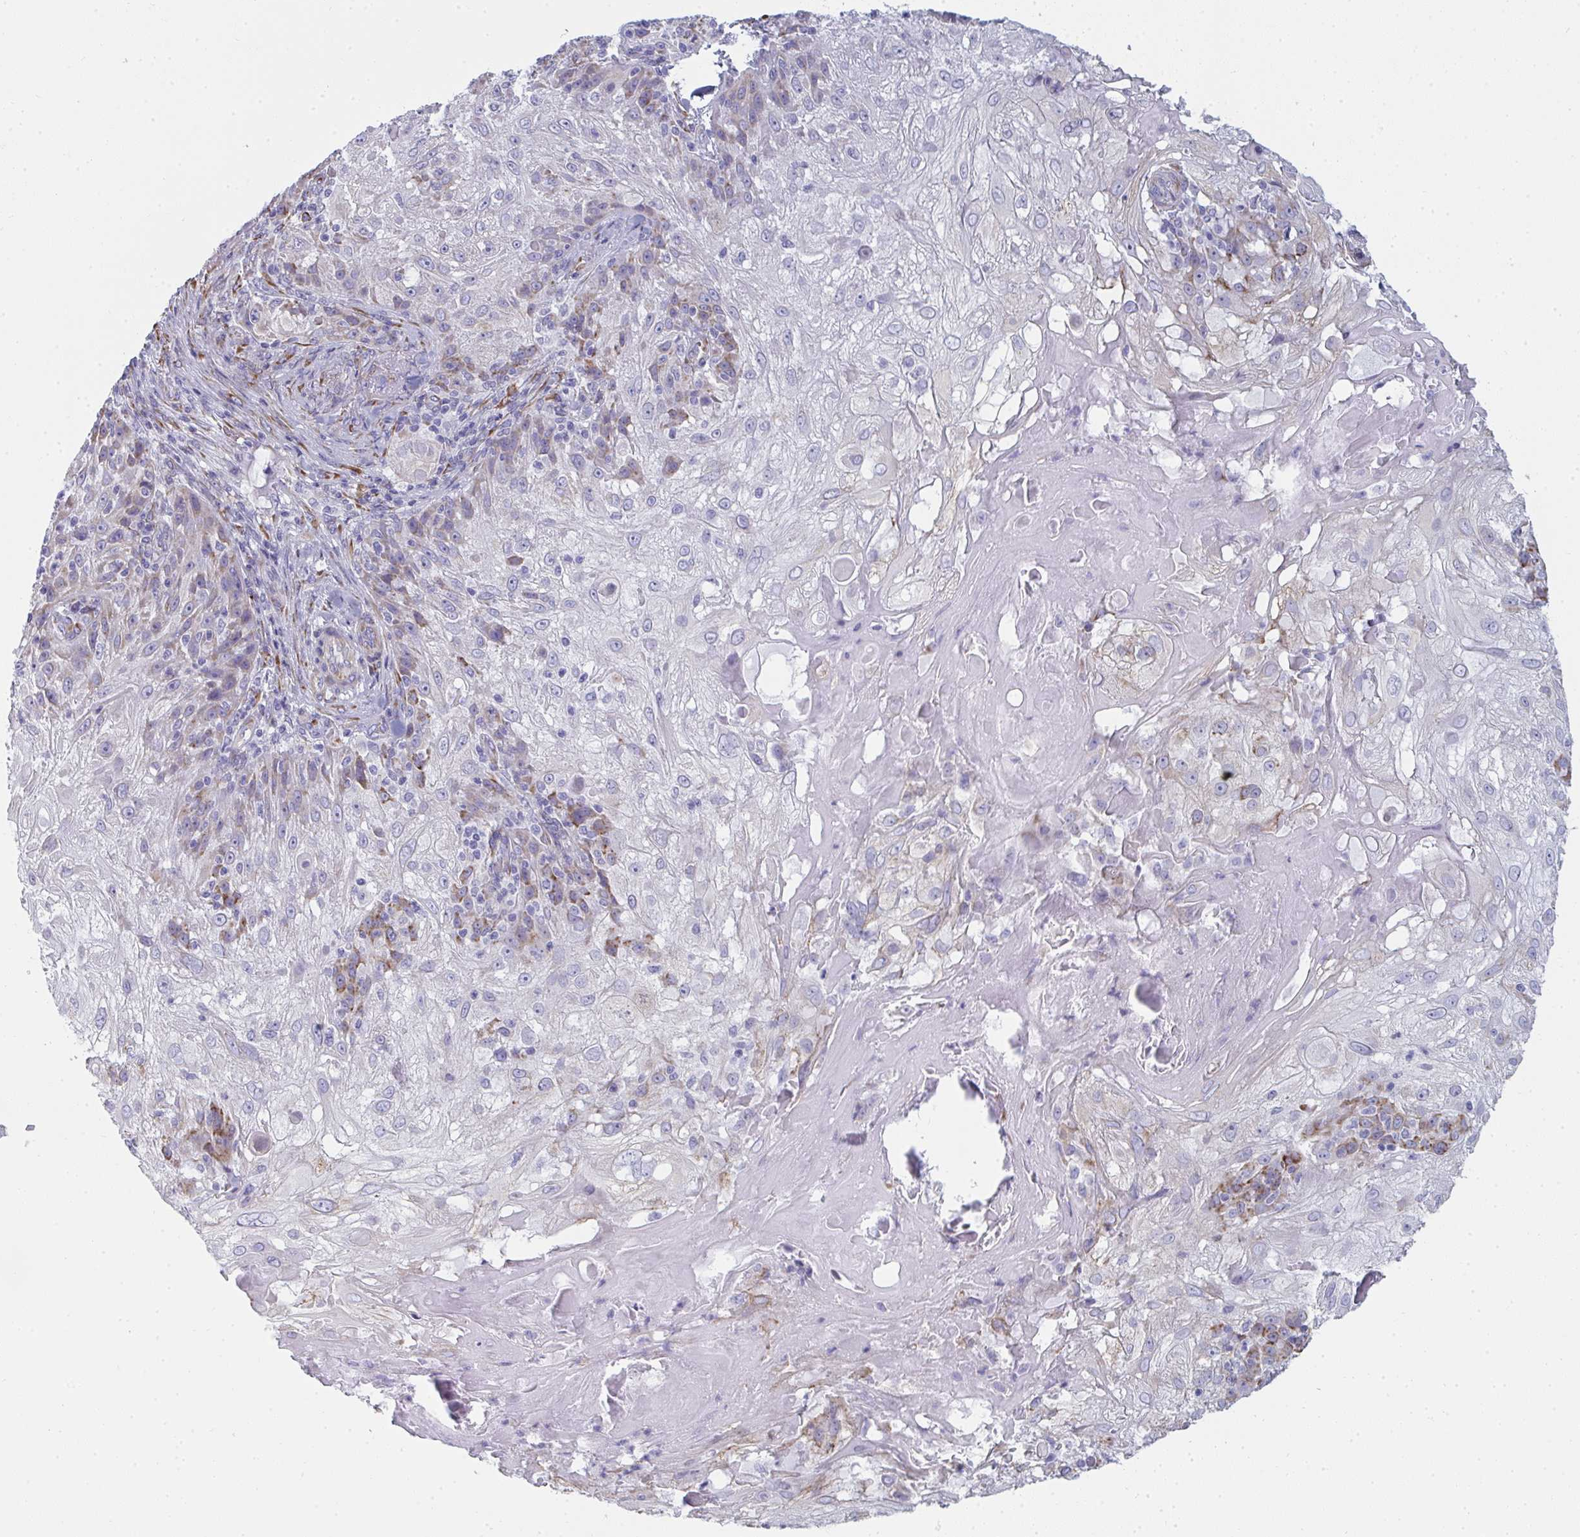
{"staining": {"intensity": "negative", "quantity": "none", "location": "none"}, "tissue": "skin cancer", "cell_type": "Tumor cells", "image_type": "cancer", "snomed": [{"axis": "morphology", "description": "Normal tissue, NOS"}, {"axis": "morphology", "description": "Squamous cell carcinoma, NOS"}, {"axis": "topography", "description": "Skin"}], "caption": "High magnification brightfield microscopy of skin squamous cell carcinoma stained with DAB (brown) and counterstained with hematoxylin (blue): tumor cells show no significant positivity. The staining was performed using DAB (3,3'-diaminobenzidine) to visualize the protein expression in brown, while the nuclei were stained in blue with hematoxylin (Magnification: 20x).", "gene": "SHROOM1", "patient": {"sex": "female", "age": 83}}